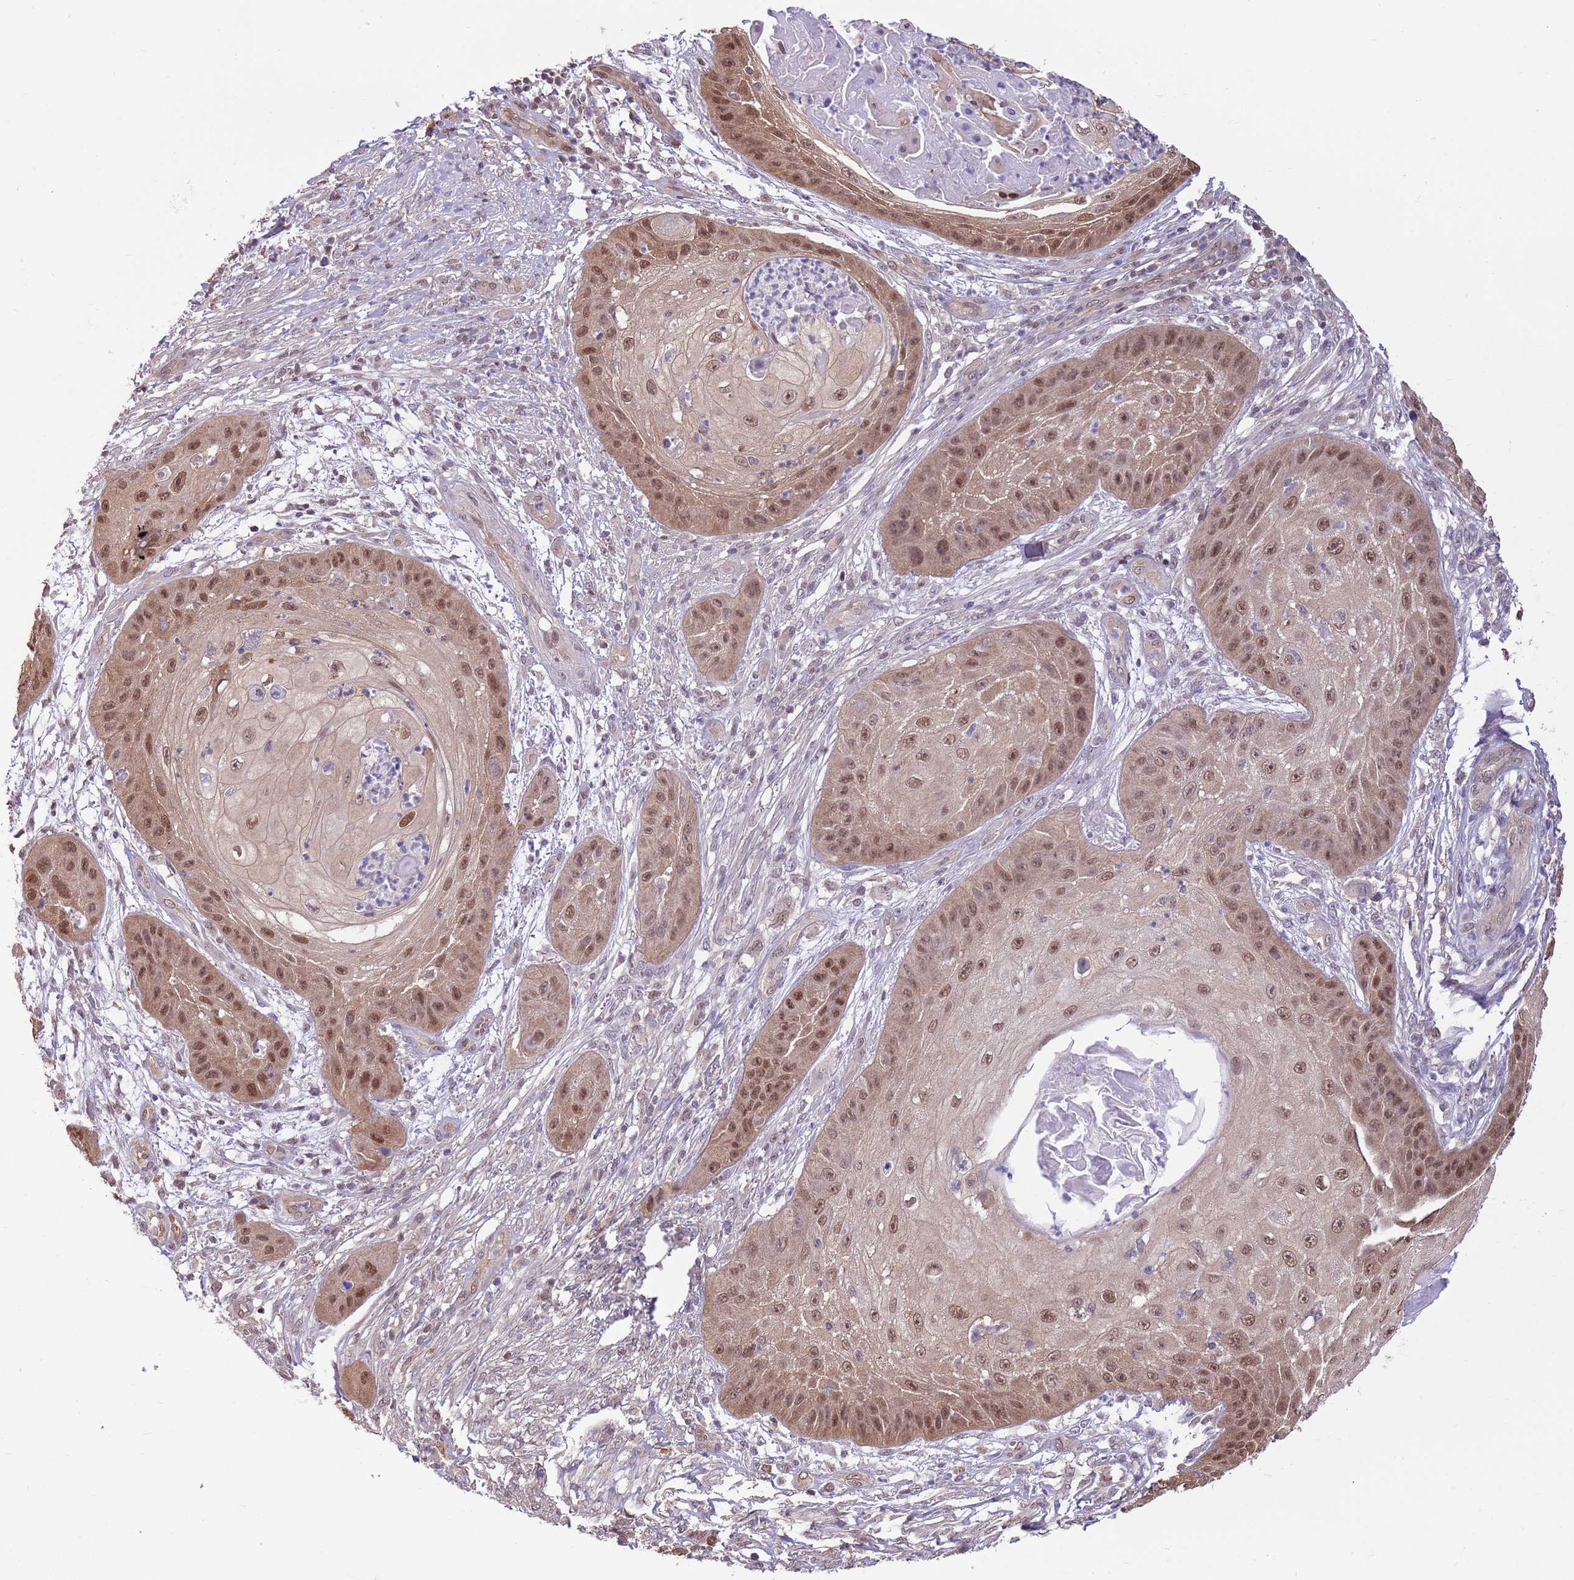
{"staining": {"intensity": "moderate", "quantity": ">75%", "location": "nuclear"}, "tissue": "skin cancer", "cell_type": "Tumor cells", "image_type": "cancer", "snomed": [{"axis": "morphology", "description": "Squamous cell carcinoma, NOS"}, {"axis": "topography", "description": "Skin"}], "caption": "IHC of human skin cancer shows medium levels of moderate nuclear expression in about >75% of tumor cells.", "gene": "NSFL1C", "patient": {"sex": "male", "age": 70}}